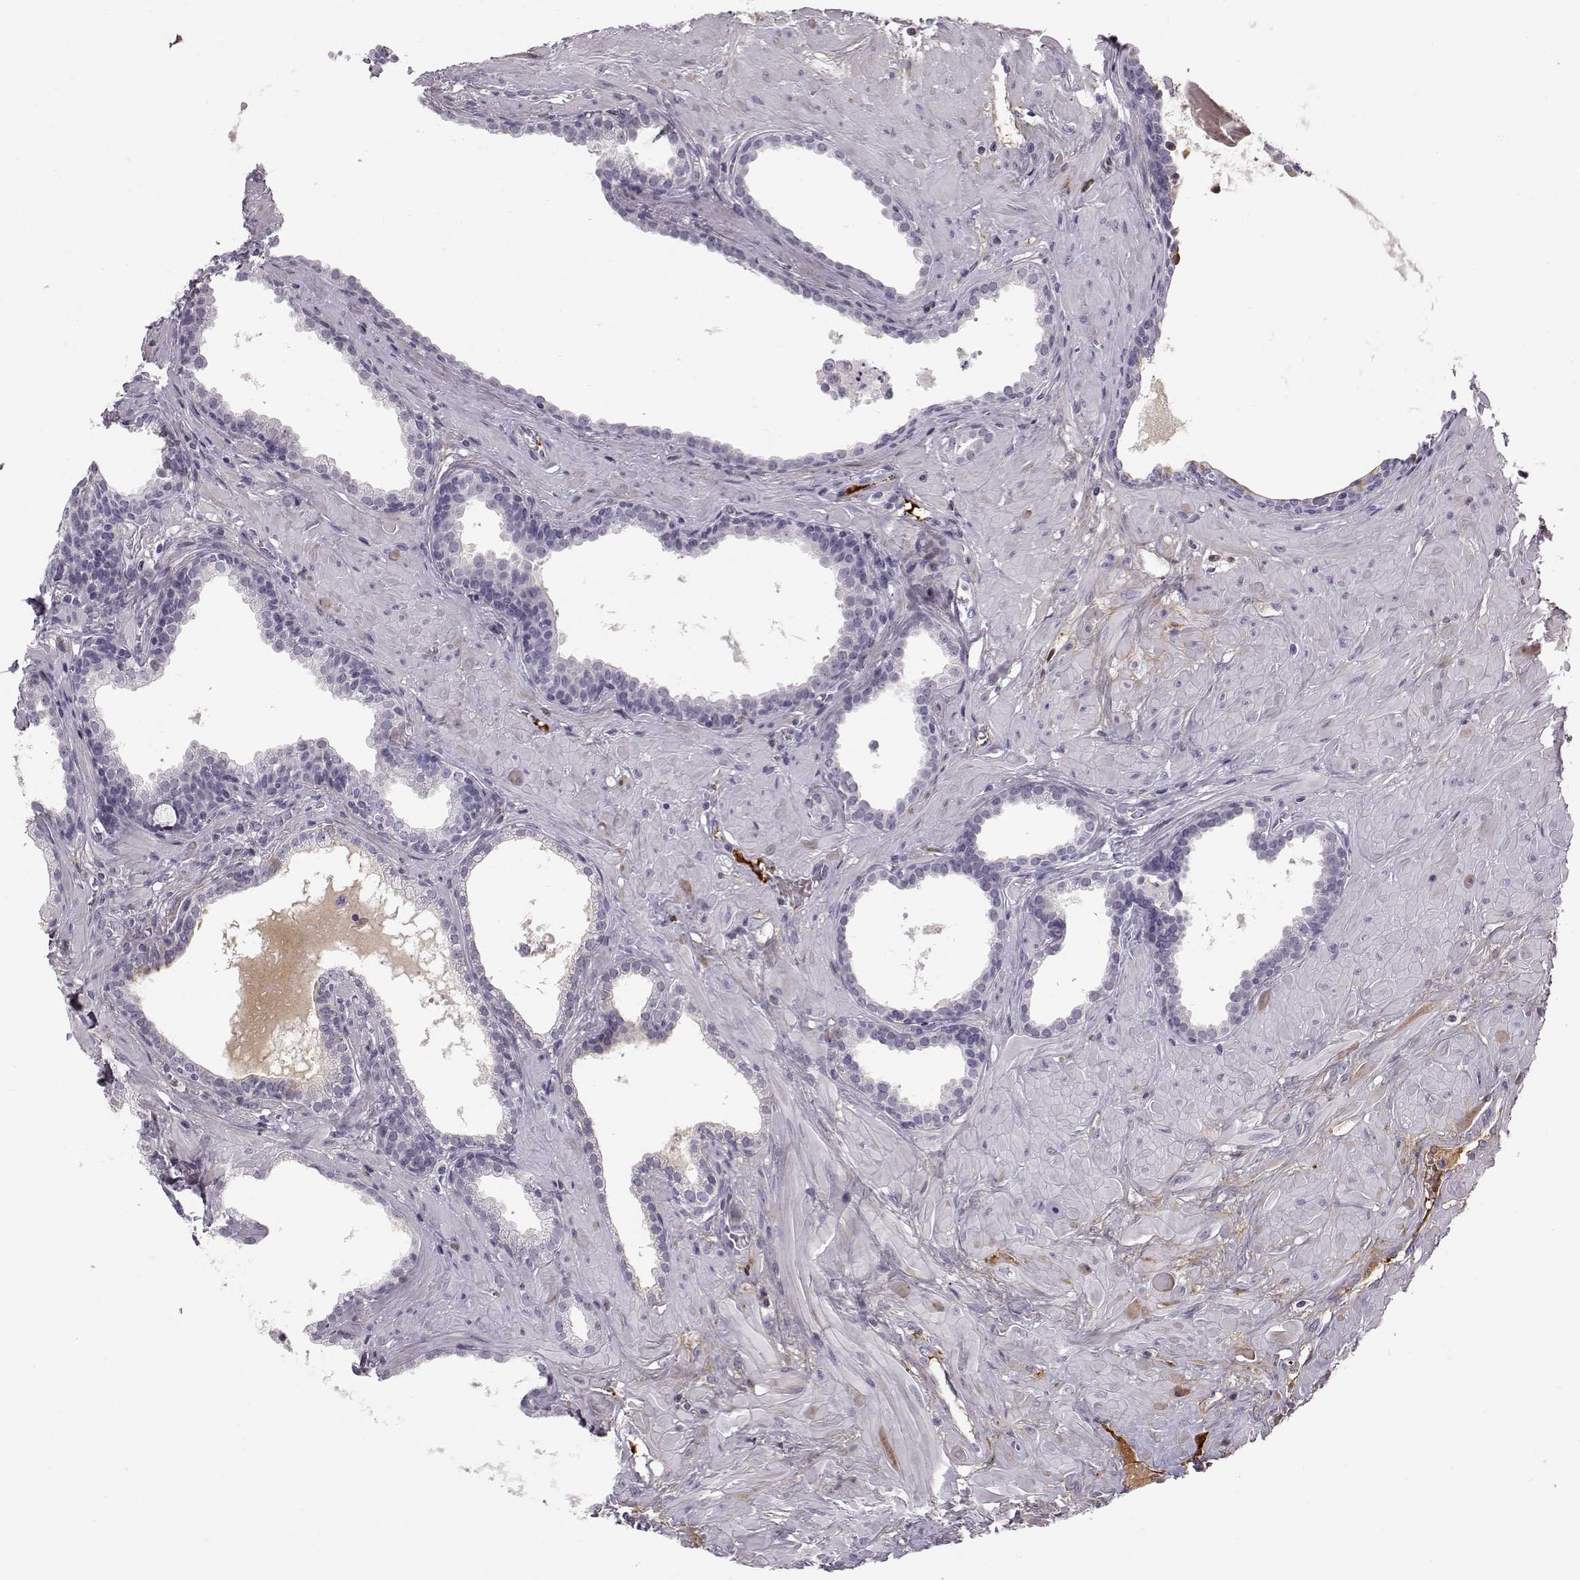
{"staining": {"intensity": "negative", "quantity": "none", "location": "none"}, "tissue": "prostate", "cell_type": "Glandular cells", "image_type": "normal", "snomed": [{"axis": "morphology", "description": "Normal tissue, NOS"}, {"axis": "topography", "description": "Prostate"}], "caption": "Glandular cells show no significant positivity in unremarkable prostate. (DAB (3,3'-diaminobenzidine) IHC with hematoxylin counter stain).", "gene": "PABPC1L2A", "patient": {"sex": "male", "age": 48}}